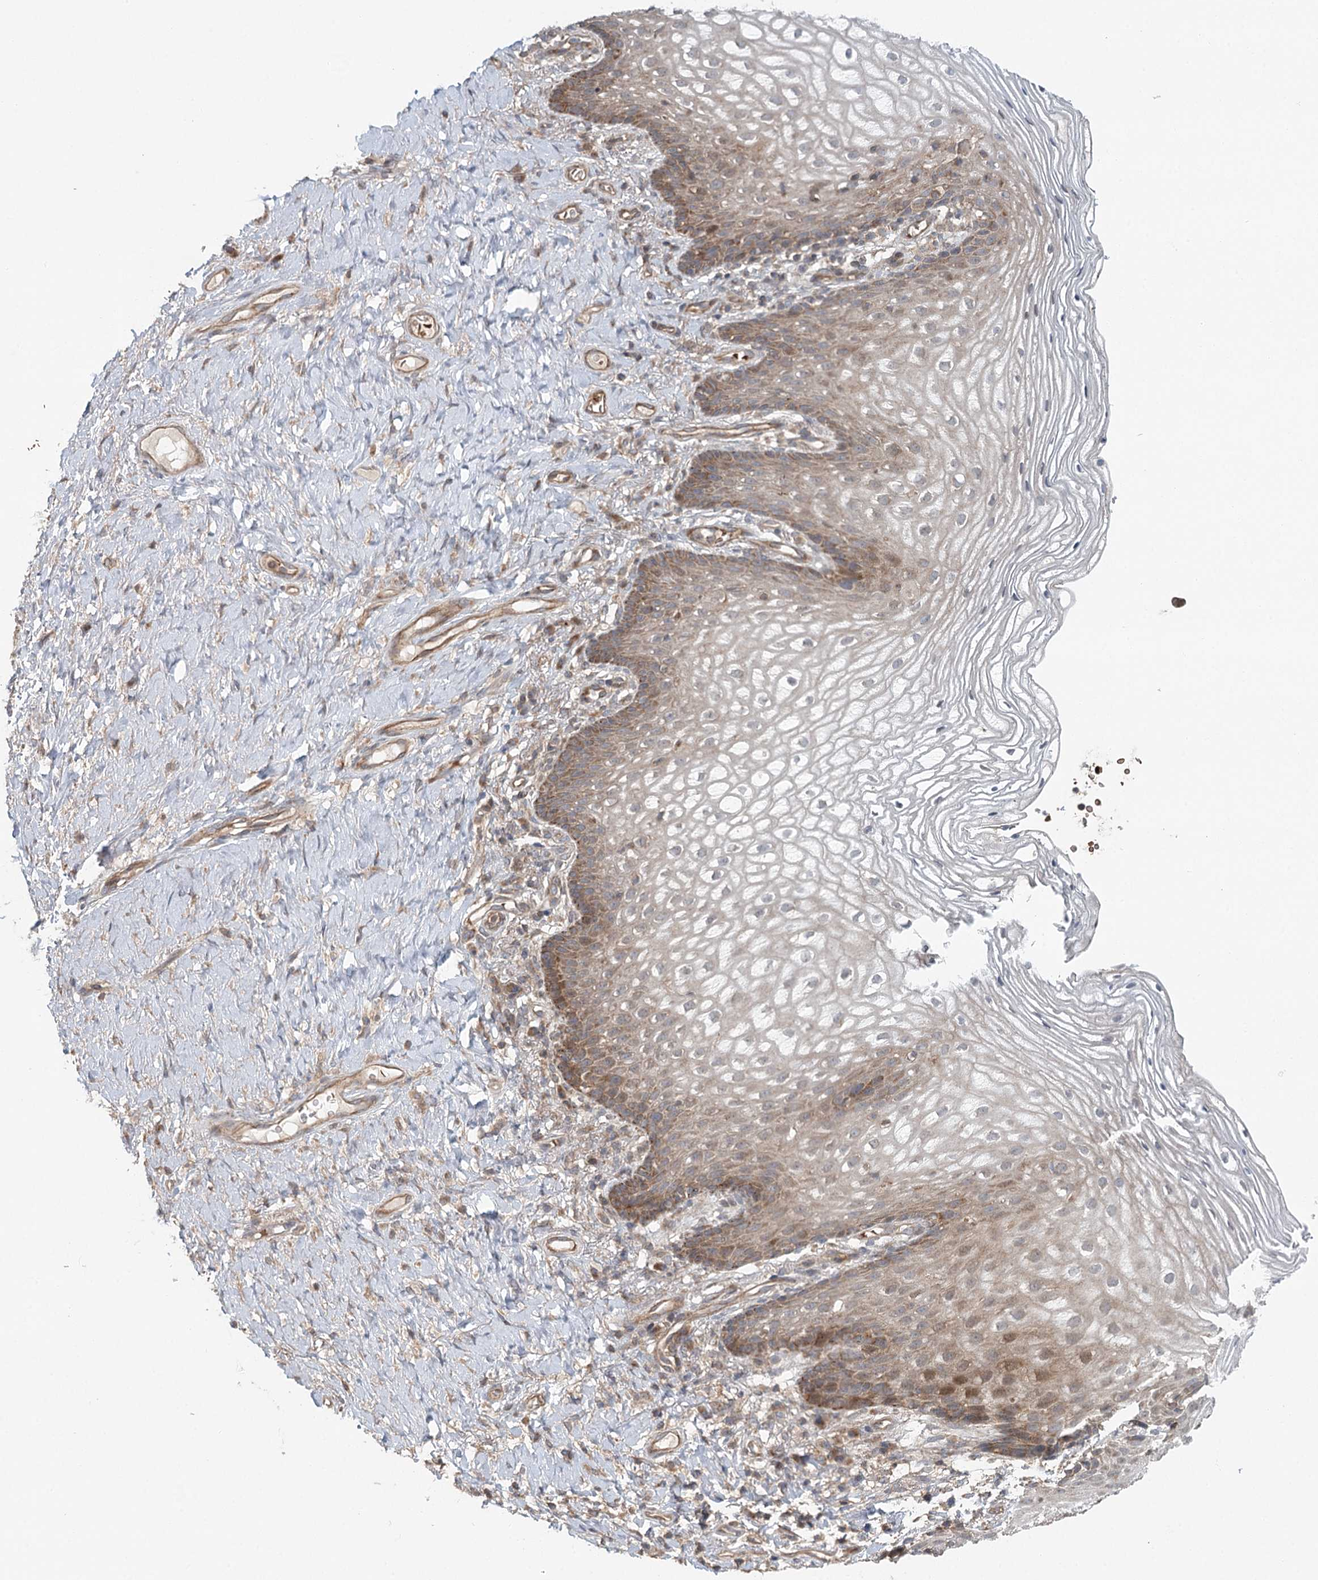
{"staining": {"intensity": "moderate", "quantity": "<25%", "location": "cytoplasmic/membranous"}, "tissue": "vagina", "cell_type": "Squamous epithelial cells", "image_type": "normal", "snomed": [{"axis": "morphology", "description": "Normal tissue, NOS"}, {"axis": "topography", "description": "Vagina"}], "caption": "Vagina stained with a brown dye shows moderate cytoplasmic/membranous positive positivity in approximately <25% of squamous epithelial cells.", "gene": "ENSG00000273217", "patient": {"sex": "female", "age": 60}}